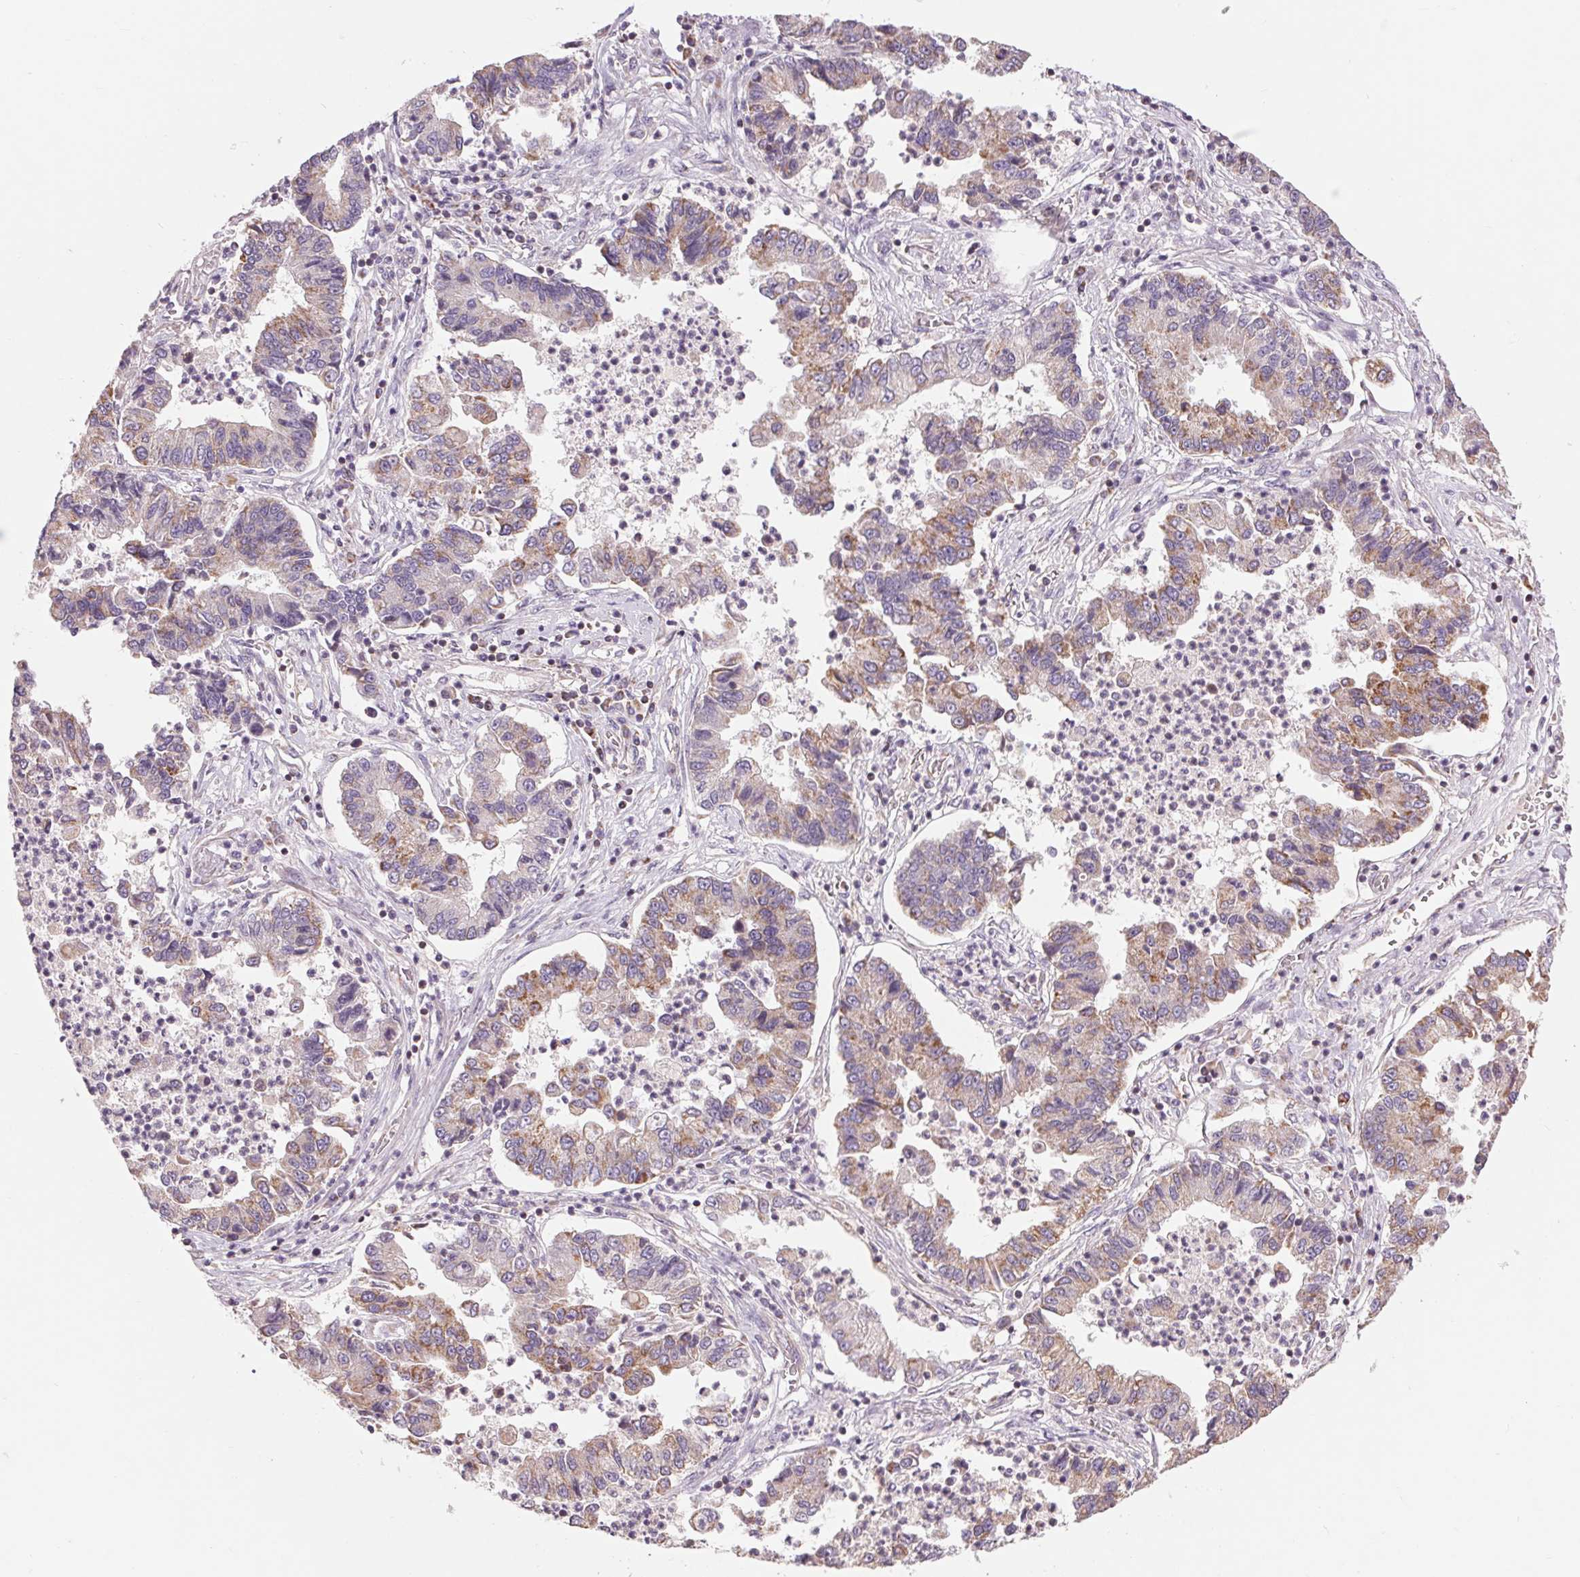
{"staining": {"intensity": "moderate", "quantity": "25%-75%", "location": "cytoplasmic/membranous"}, "tissue": "lung cancer", "cell_type": "Tumor cells", "image_type": "cancer", "snomed": [{"axis": "morphology", "description": "Adenocarcinoma, NOS"}, {"axis": "topography", "description": "Lung"}], "caption": "Immunohistochemical staining of adenocarcinoma (lung) demonstrates medium levels of moderate cytoplasmic/membranous positivity in about 25%-75% of tumor cells.", "gene": "COX6A1", "patient": {"sex": "female", "age": 57}}